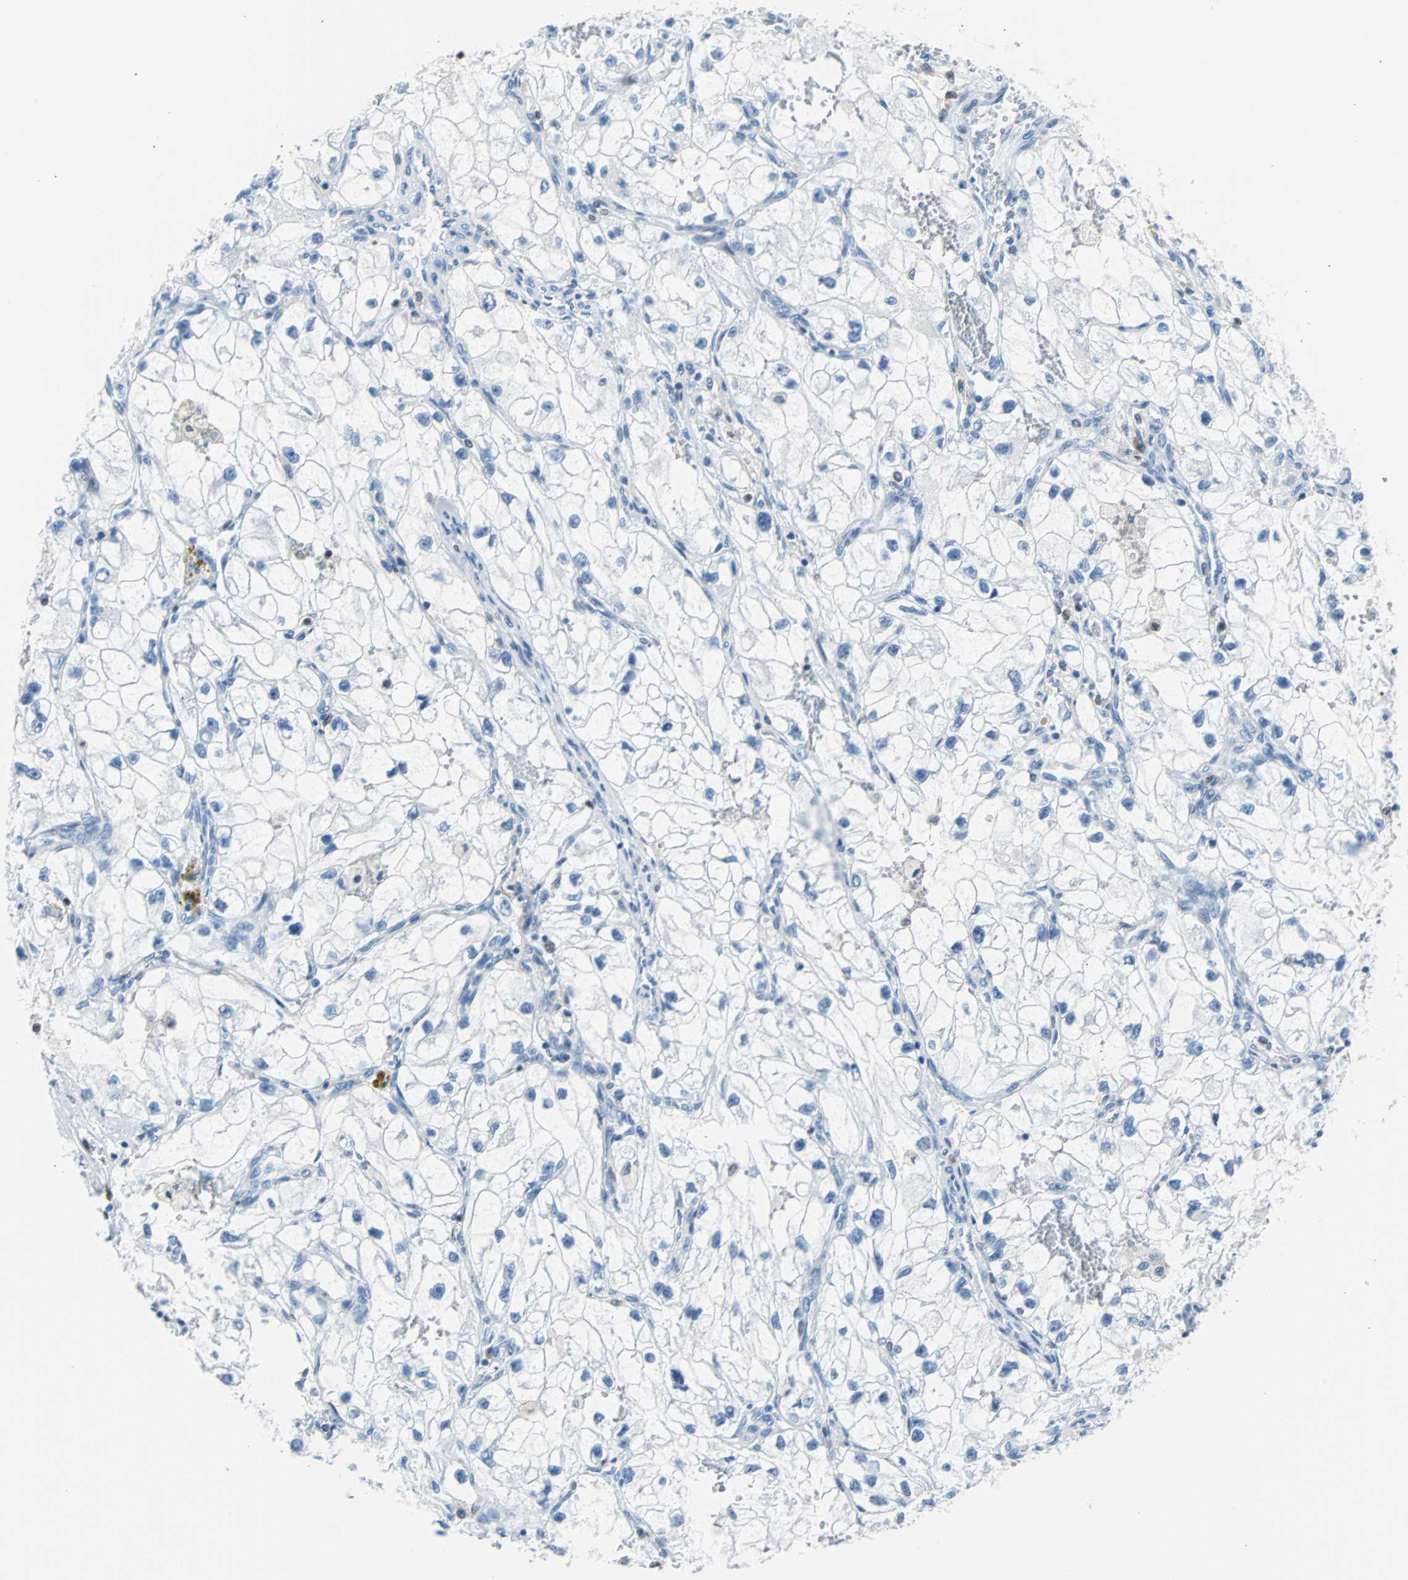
{"staining": {"intensity": "negative", "quantity": "none", "location": "none"}, "tissue": "renal cancer", "cell_type": "Tumor cells", "image_type": "cancer", "snomed": [{"axis": "morphology", "description": "Adenocarcinoma, NOS"}, {"axis": "topography", "description": "Kidney"}], "caption": "There is no significant expression in tumor cells of renal adenocarcinoma.", "gene": "SYK", "patient": {"sex": "female", "age": 70}}